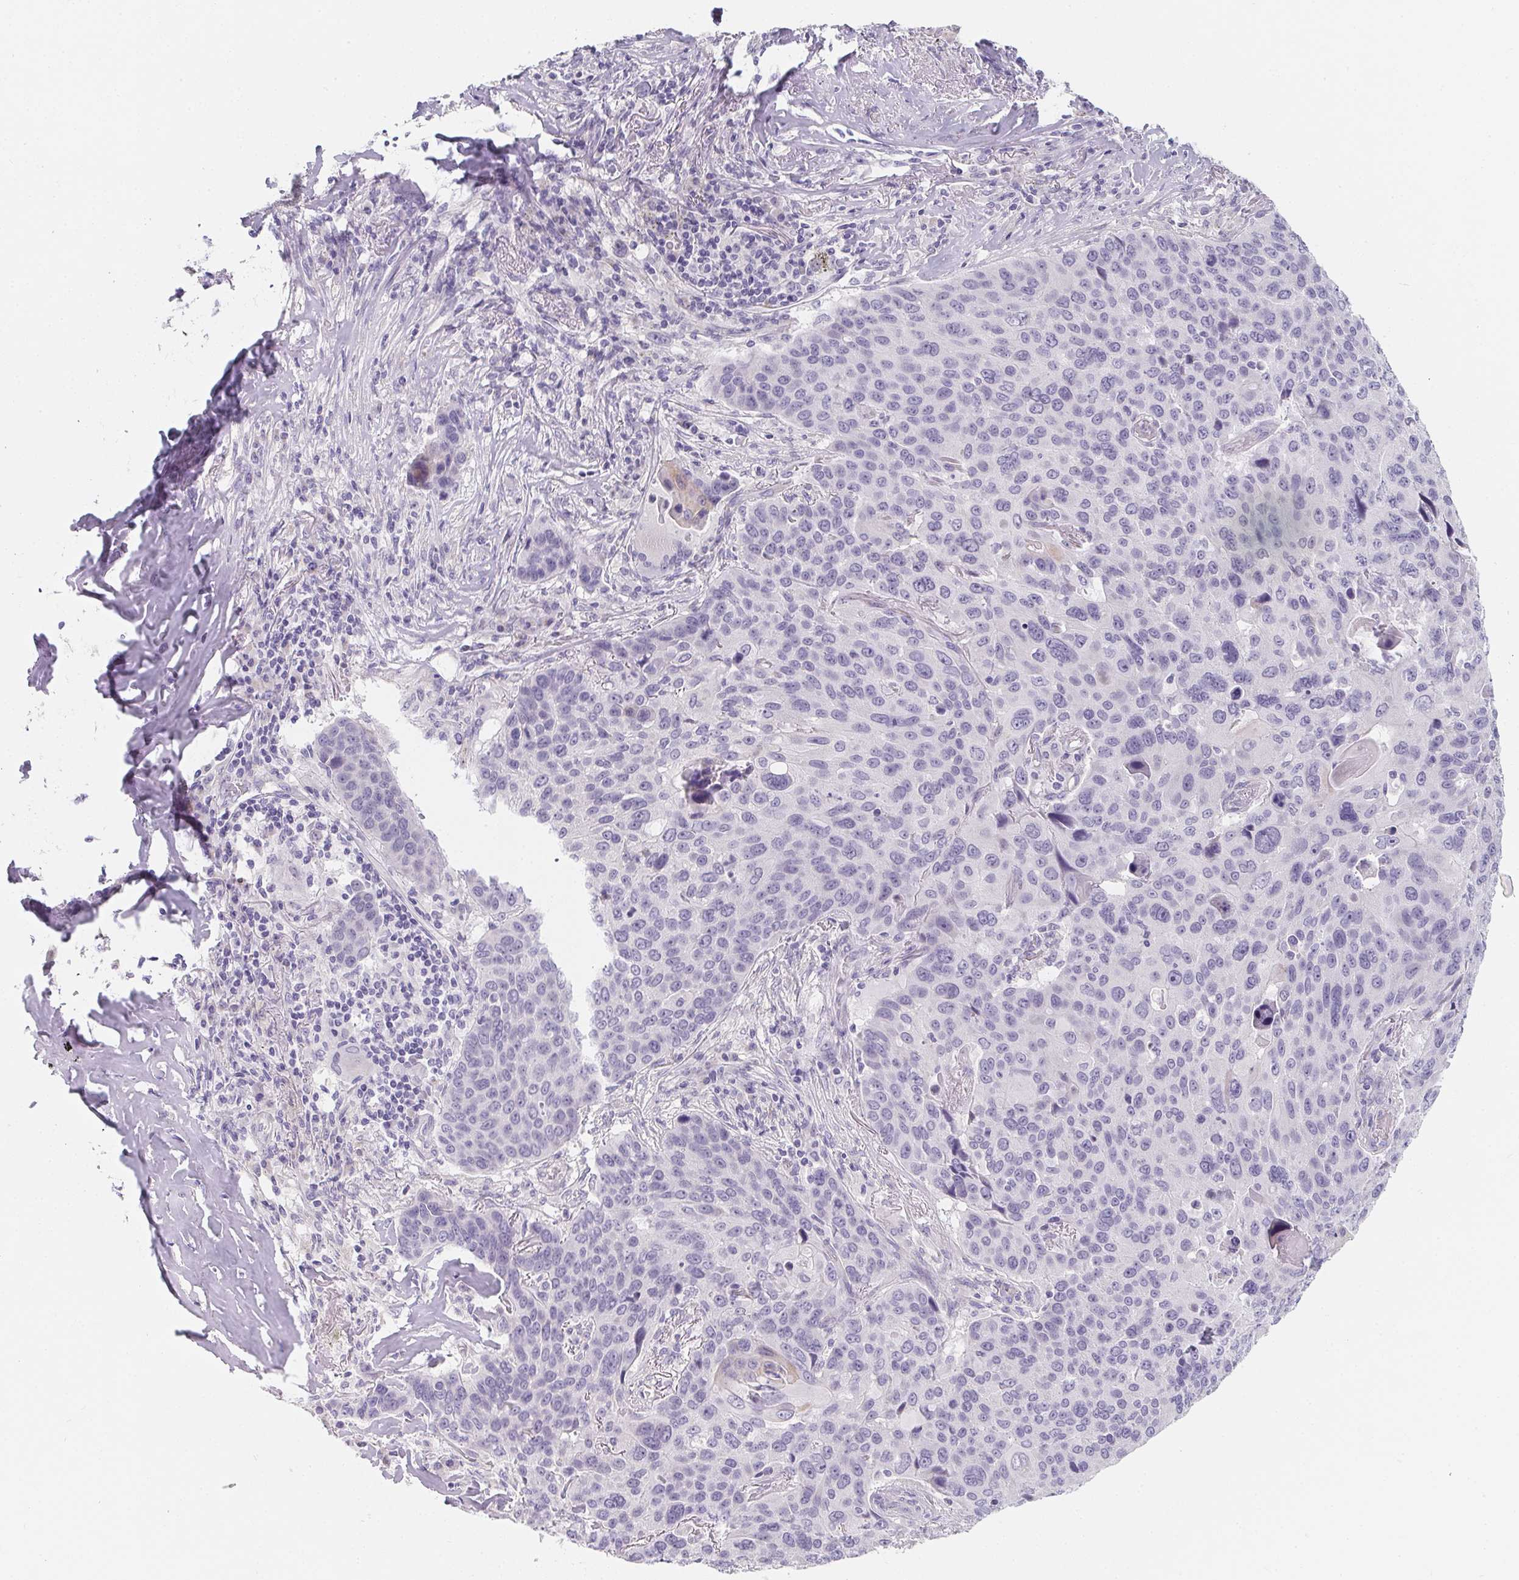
{"staining": {"intensity": "negative", "quantity": "none", "location": "none"}, "tissue": "lung cancer", "cell_type": "Tumor cells", "image_type": "cancer", "snomed": [{"axis": "morphology", "description": "Squamous cell carcinoma, NOS"}, {"axis": "topography", "description": "Lung"}], "caption": "Lung cancer was stained to show a protein in brown. There is no significant expression in tumor cells.", "gene": "MAP1A", "patient": {"sex": "male", "age": 68}}